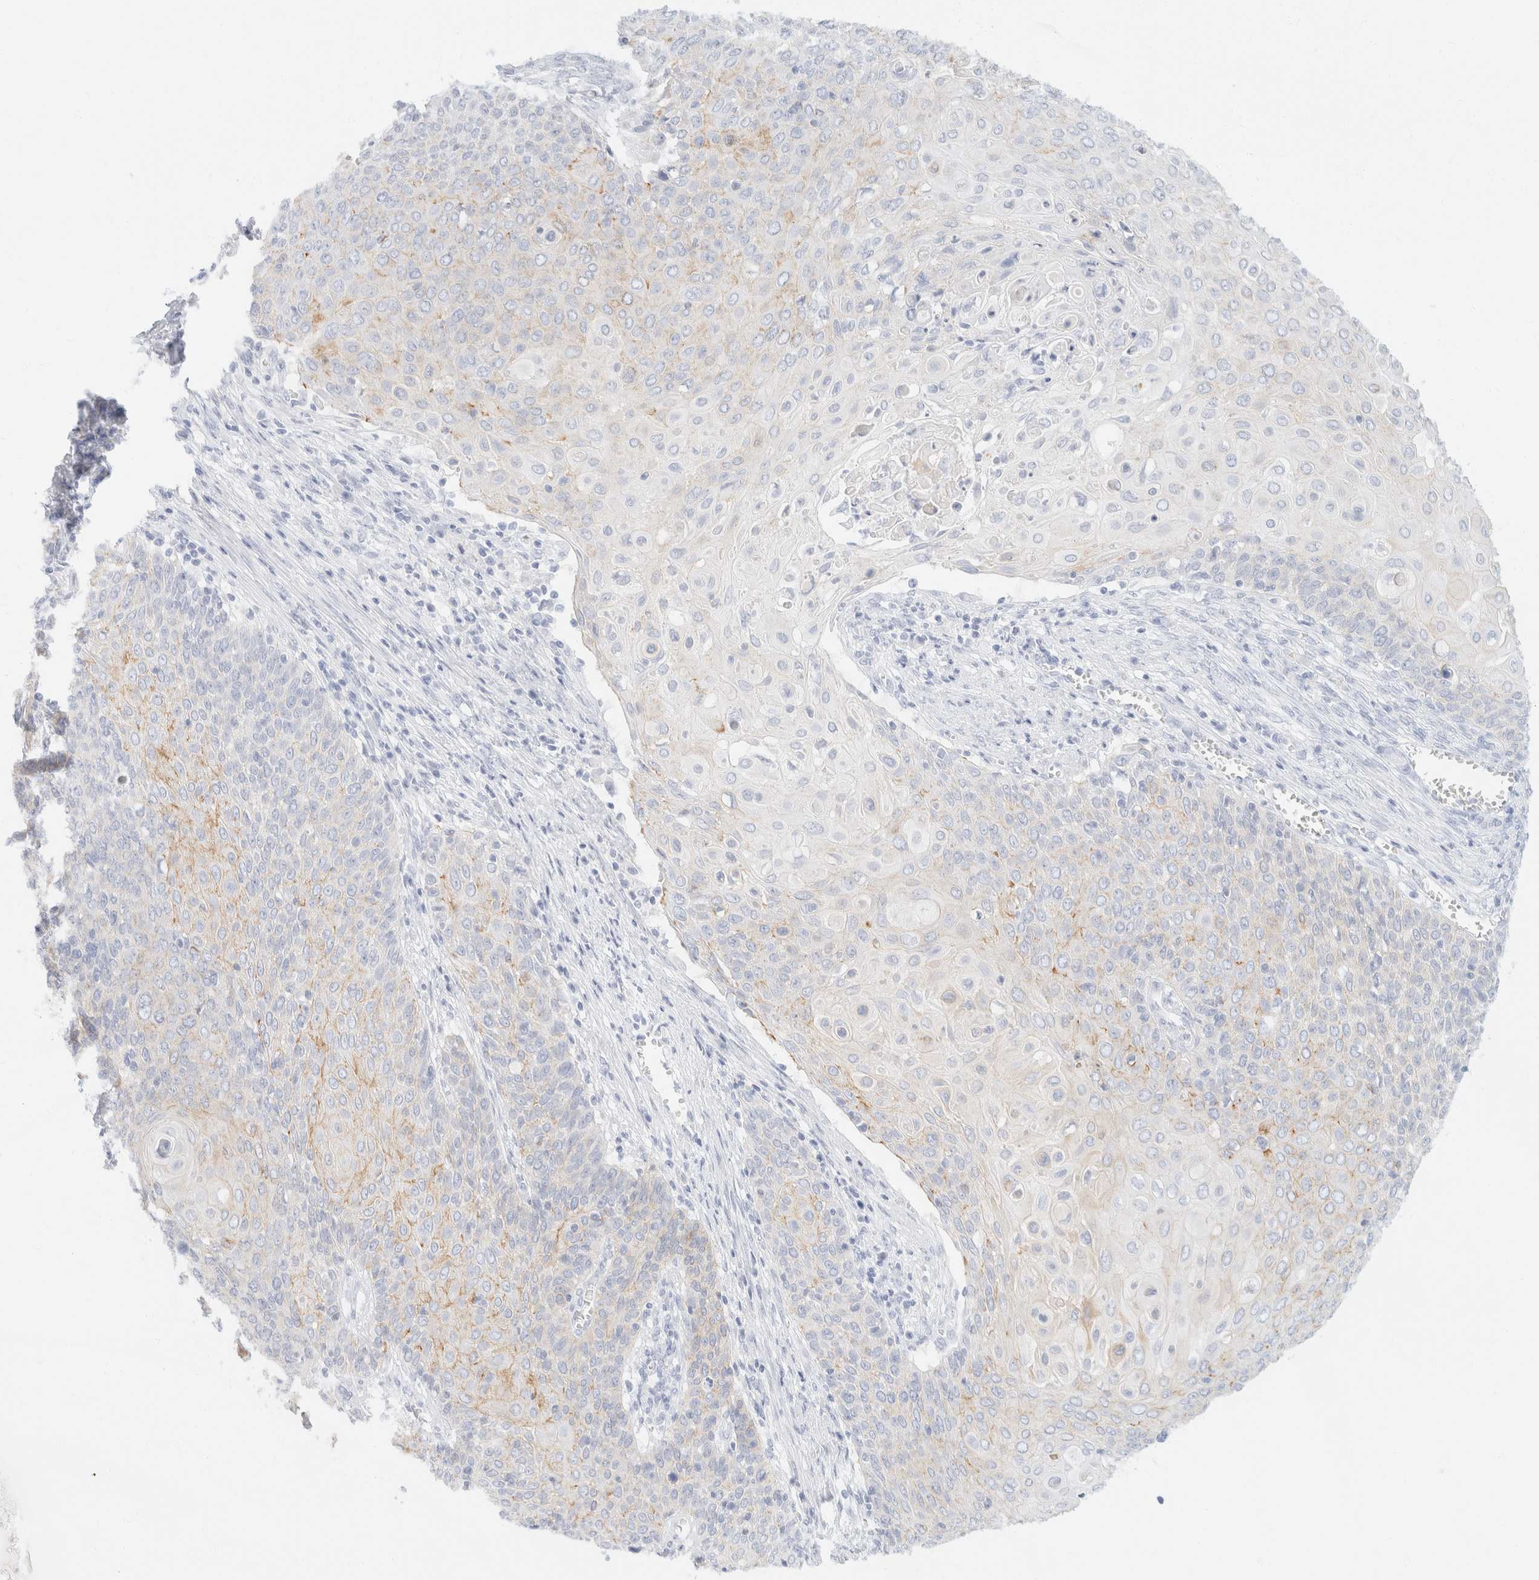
{"staining": {"intensity": "weak", "quantity": "<25%", "location": "cytoplasmic/membranous"}, "tissue": "cervical cancer", "cell_type": "Tumor cells", "image_type": "cancer", "snomed": [{"axis": "morphology", "description": "Squamous cell carcinoma, NOS"}, {"axis": "topography", "description": "Cervix"}], "caption": "An image of cervical cancer stained for a protein displays no brown staining in tumor cells. Nuclei are stained in blue.", "gene": "KRT20", "patient": {"sex": "female", "age": 39}}